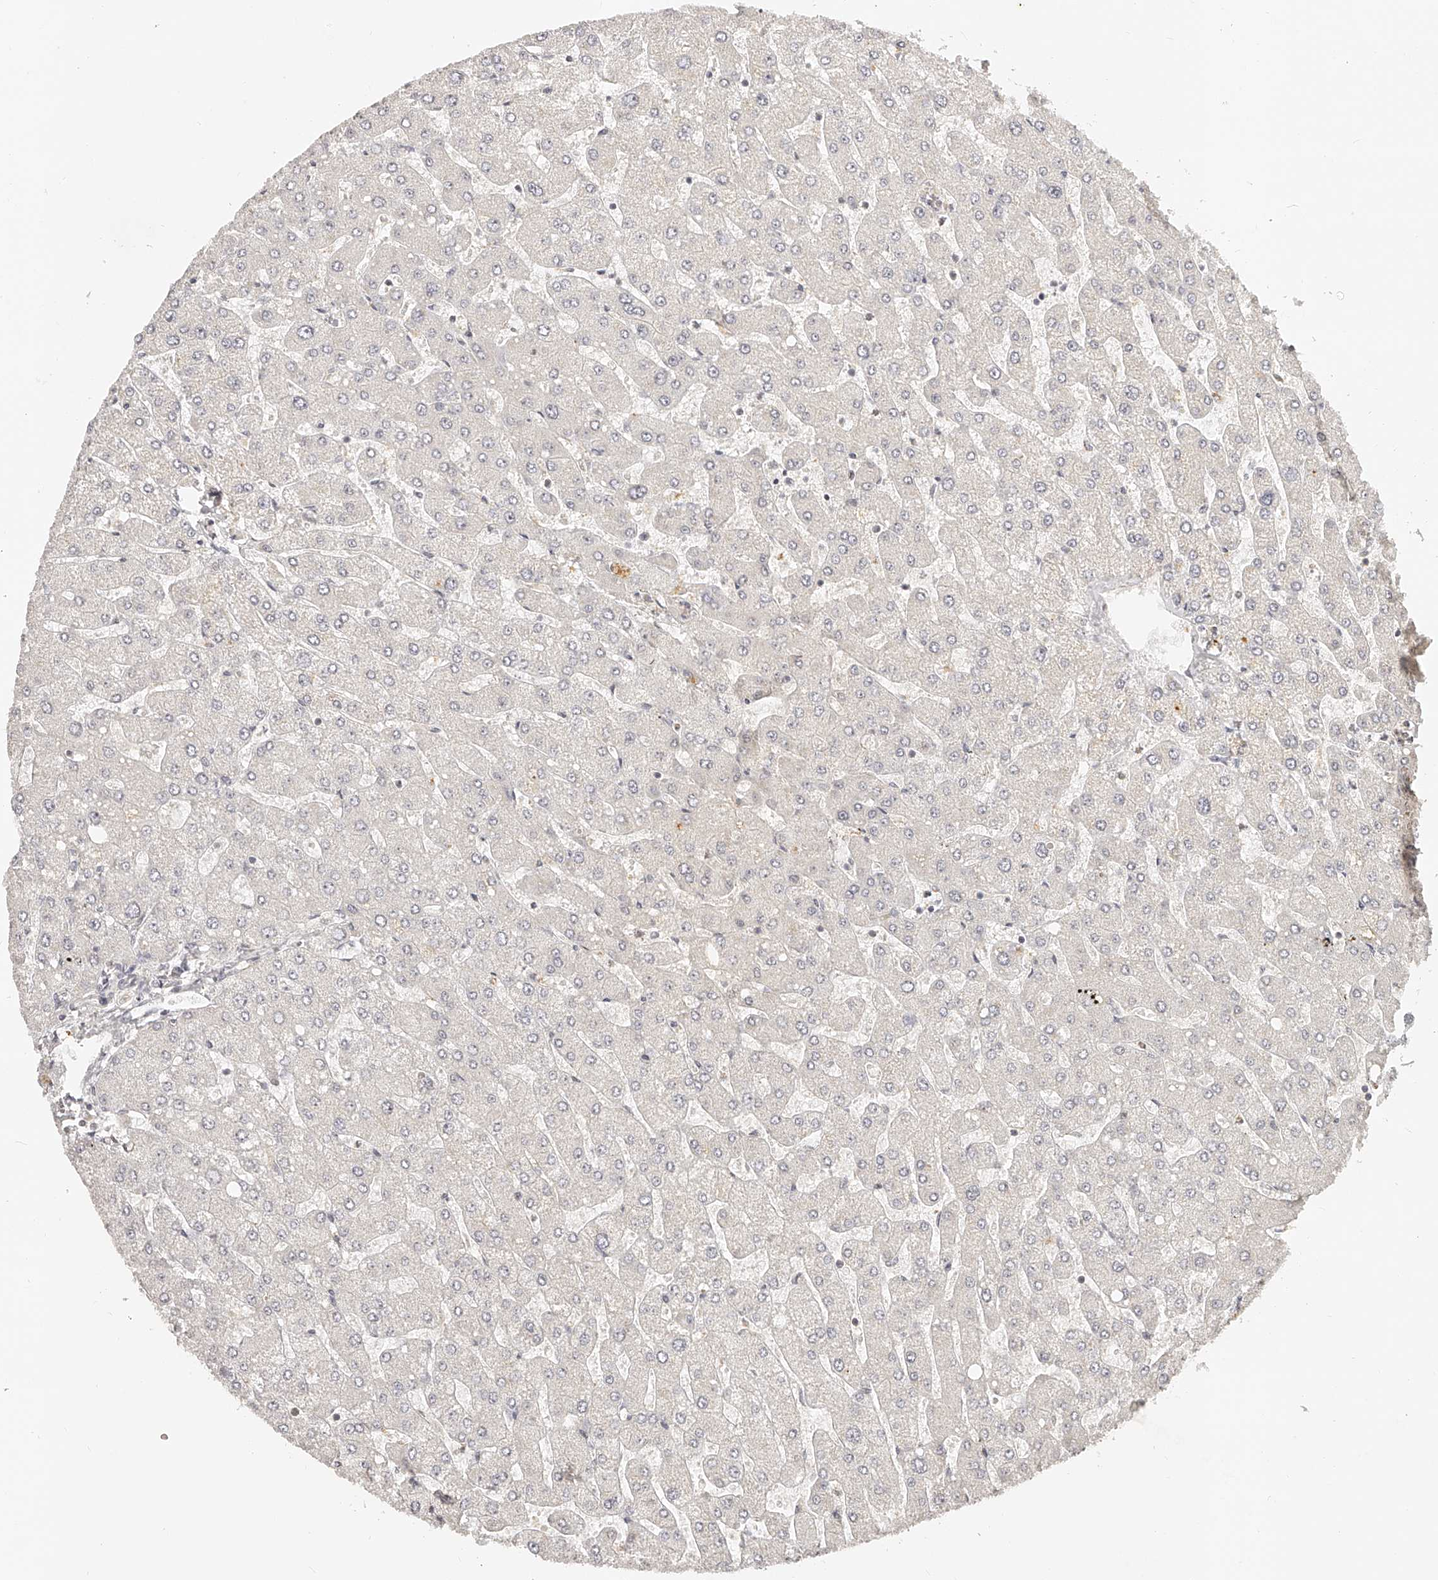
{"staining": {"intensity": "negative", "quantity": "none", "location": "none"}, "tissue": "liver", "cell_type": "Cholangiocytes", "image_type": "normal", "snomed": [{"axis": "morphology", "description": "Normal tissue, NOS"}, {"axis": "topography", "description": "Liver"}], "caption": "The IHC photomicrograph has no significant staining in cholangiocytes of liver. (DAB immunohistochemistry (IHC) with hematoxylin counter stain).", "gene": "ZNF789", "patient": {"sex": "male", "age": 55}}